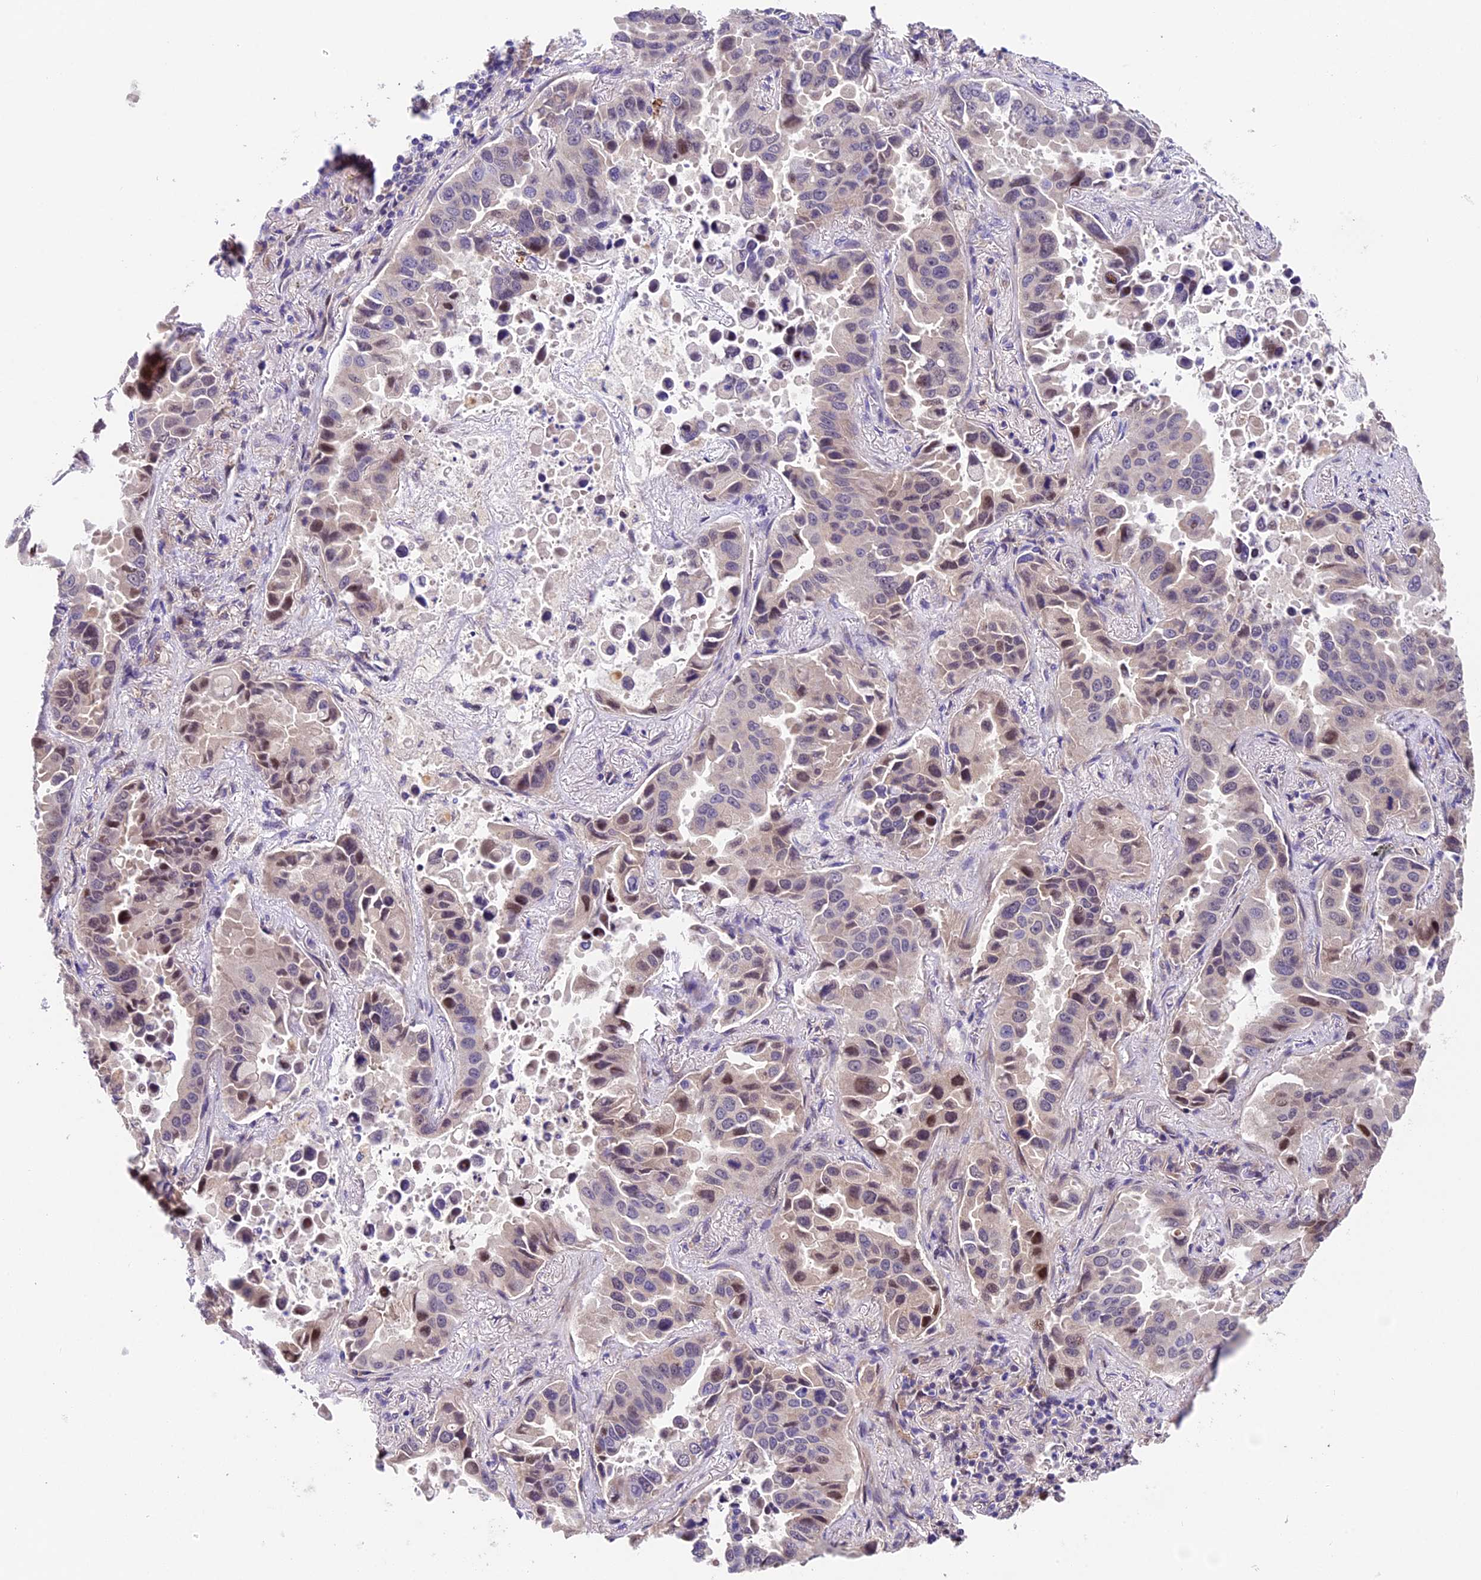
{"staining": {"intensity": "weak", "quantity": "25%-75%", "location": "cytoplasmic/membranous,nuclear"}, "tissue": "lung cancer", "cell_type": "Tumor cells", "image_type": "cancer", "snomed": [{"axis": "morphology", "description": "Adenocarcinoma, NOS"}, {"axis": "topography", "description": "Lung"}], "caption": "Human adenocarcinoma (lung) stained for a protein (brown) demonstrates weak cytoplasmic/membranous and nuclear positive expression in about 25%-75% of tumor cells.", "gene": "CCSER1", "patient": {"sex": "male", "age": 64}}